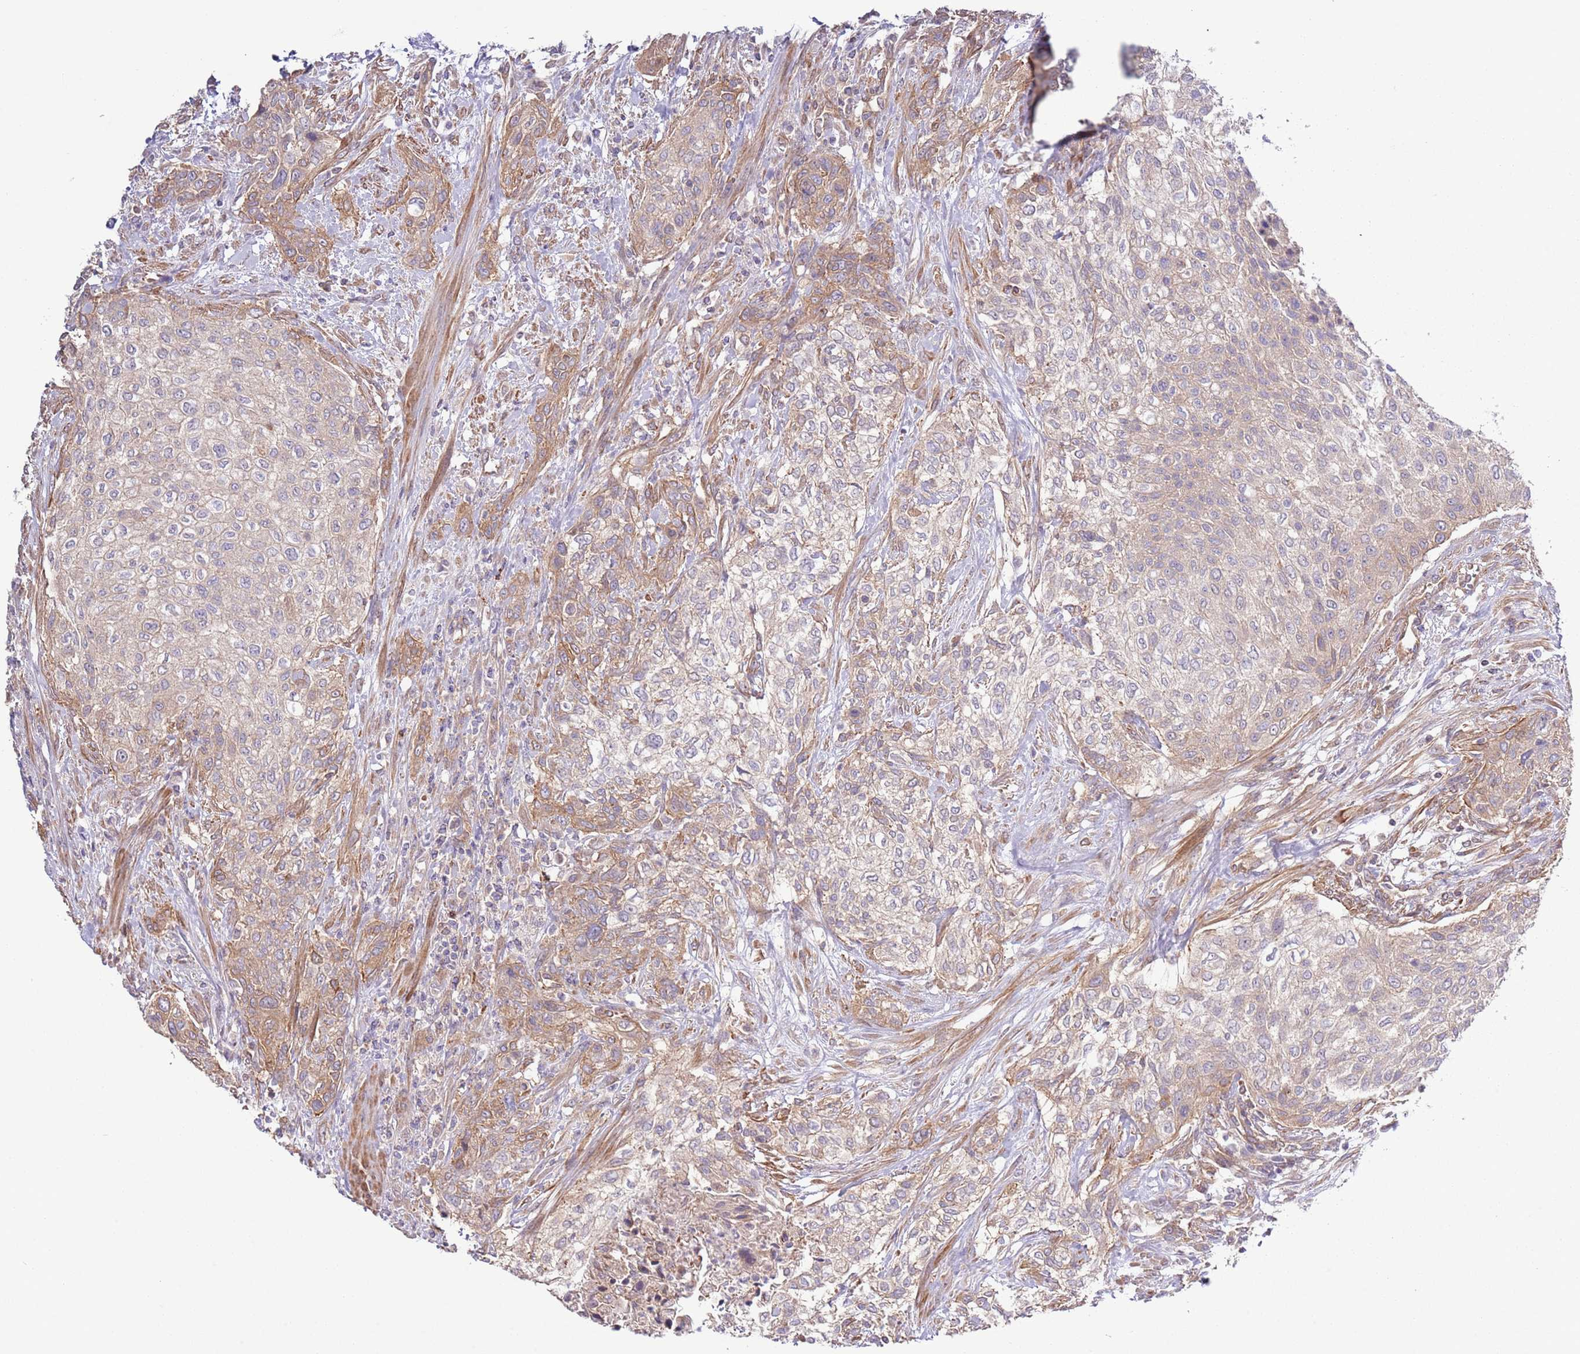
{"staining": {"intensity": "moderate", "quantity": "<25%", "location": "cytoplasmic/membranous"}, "tissue": "urothelial cancer", "cell_type": "Tumor cells", "image_type": "cancer", "snomed": [{"axis": "morphology", "description": "Normal tissue, NOS"}, {"axis": "morphology", "description": "Urothelial carcinoma, NOS"}, {"axis": "topography", "description": "Urinary bladder"}, {"axis": "topography", "description": "Peripheral nerve tissue"}], "caption": "Transitional cell carcinoma stained with a protein marker demonstrates moderate staining in tumor cells.", "gene": "LPIN2", "patient": {"sex": "male", "age": 35}}